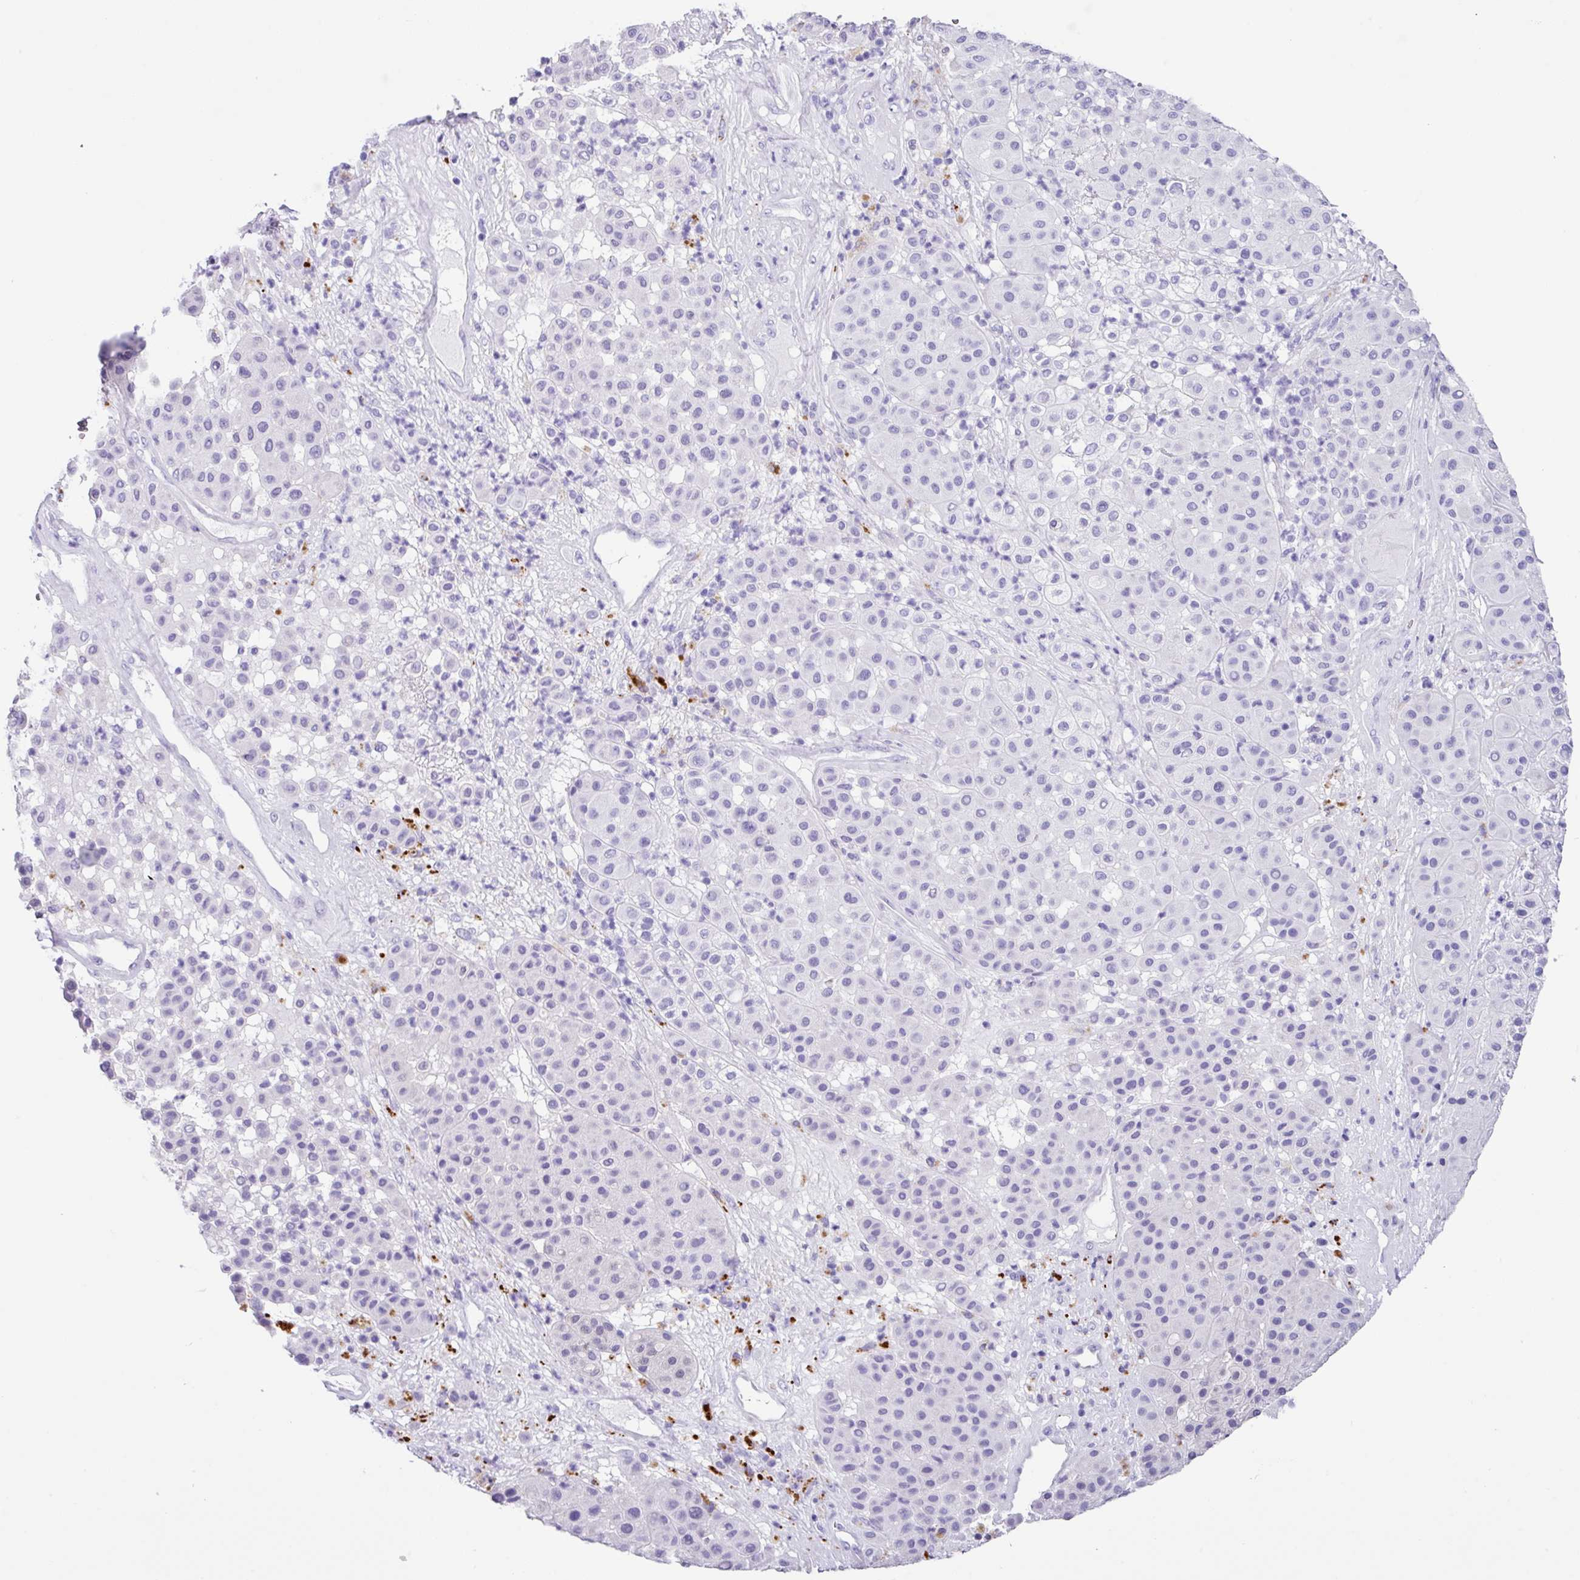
{"staining": {"intensity": "negative", "quantity": "none", "location": "none"}, "tissue": "melanoma", "cell_type": "Tumor cells", "image_type": "cancer", "snomed": [{"axis": "morphology", "description": "Malignant melanoma, Metastatic site"}, {"axis": "topography", "description": "Smooth muscle"}], "caption": "Immunohistochemistry (IHC) of melanoma demonstrates no expression in tumor cells.", "gene": "ZG16", "patient": {"sex": "male", "age": 41}}